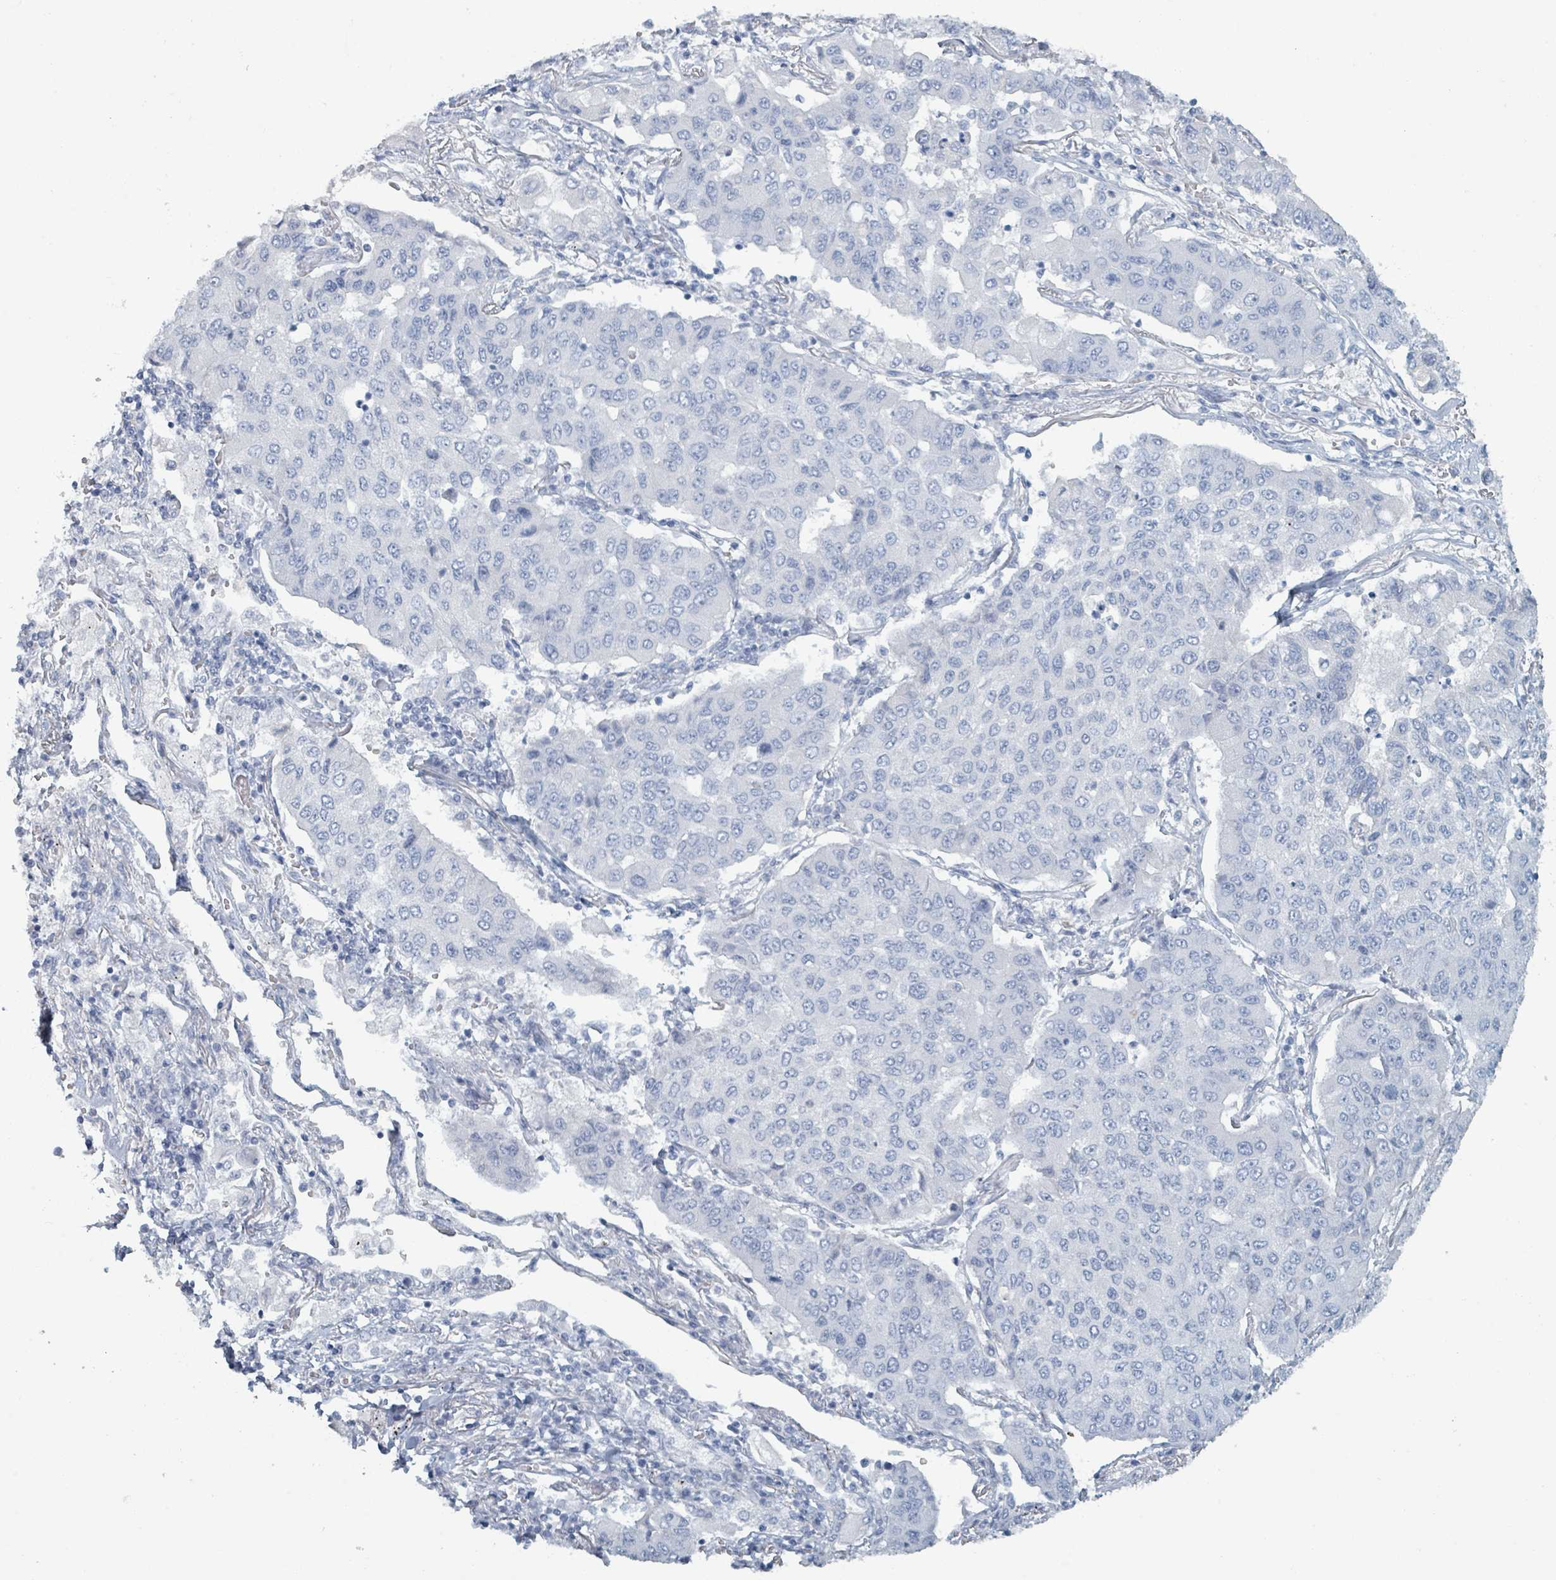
{"staining": {"intensity": "negative", "quantity": "none", "location": "none"}, "tissue": "lung cancer", "cell_type": "Tumor cells", "image_type": "cancer", "snomed": [{"axis": "morphology", "description": "Squamous cell carcinoma, NOS"}, {"axis": "topography", "description": "Lung"}], "caption": "The IHC histopathology image has no significant staining in tumor cells of lung squamous cell carcinoma tissue.", "gene": "HEATR5A", "patient": {"sex": "male", "age": 74}}